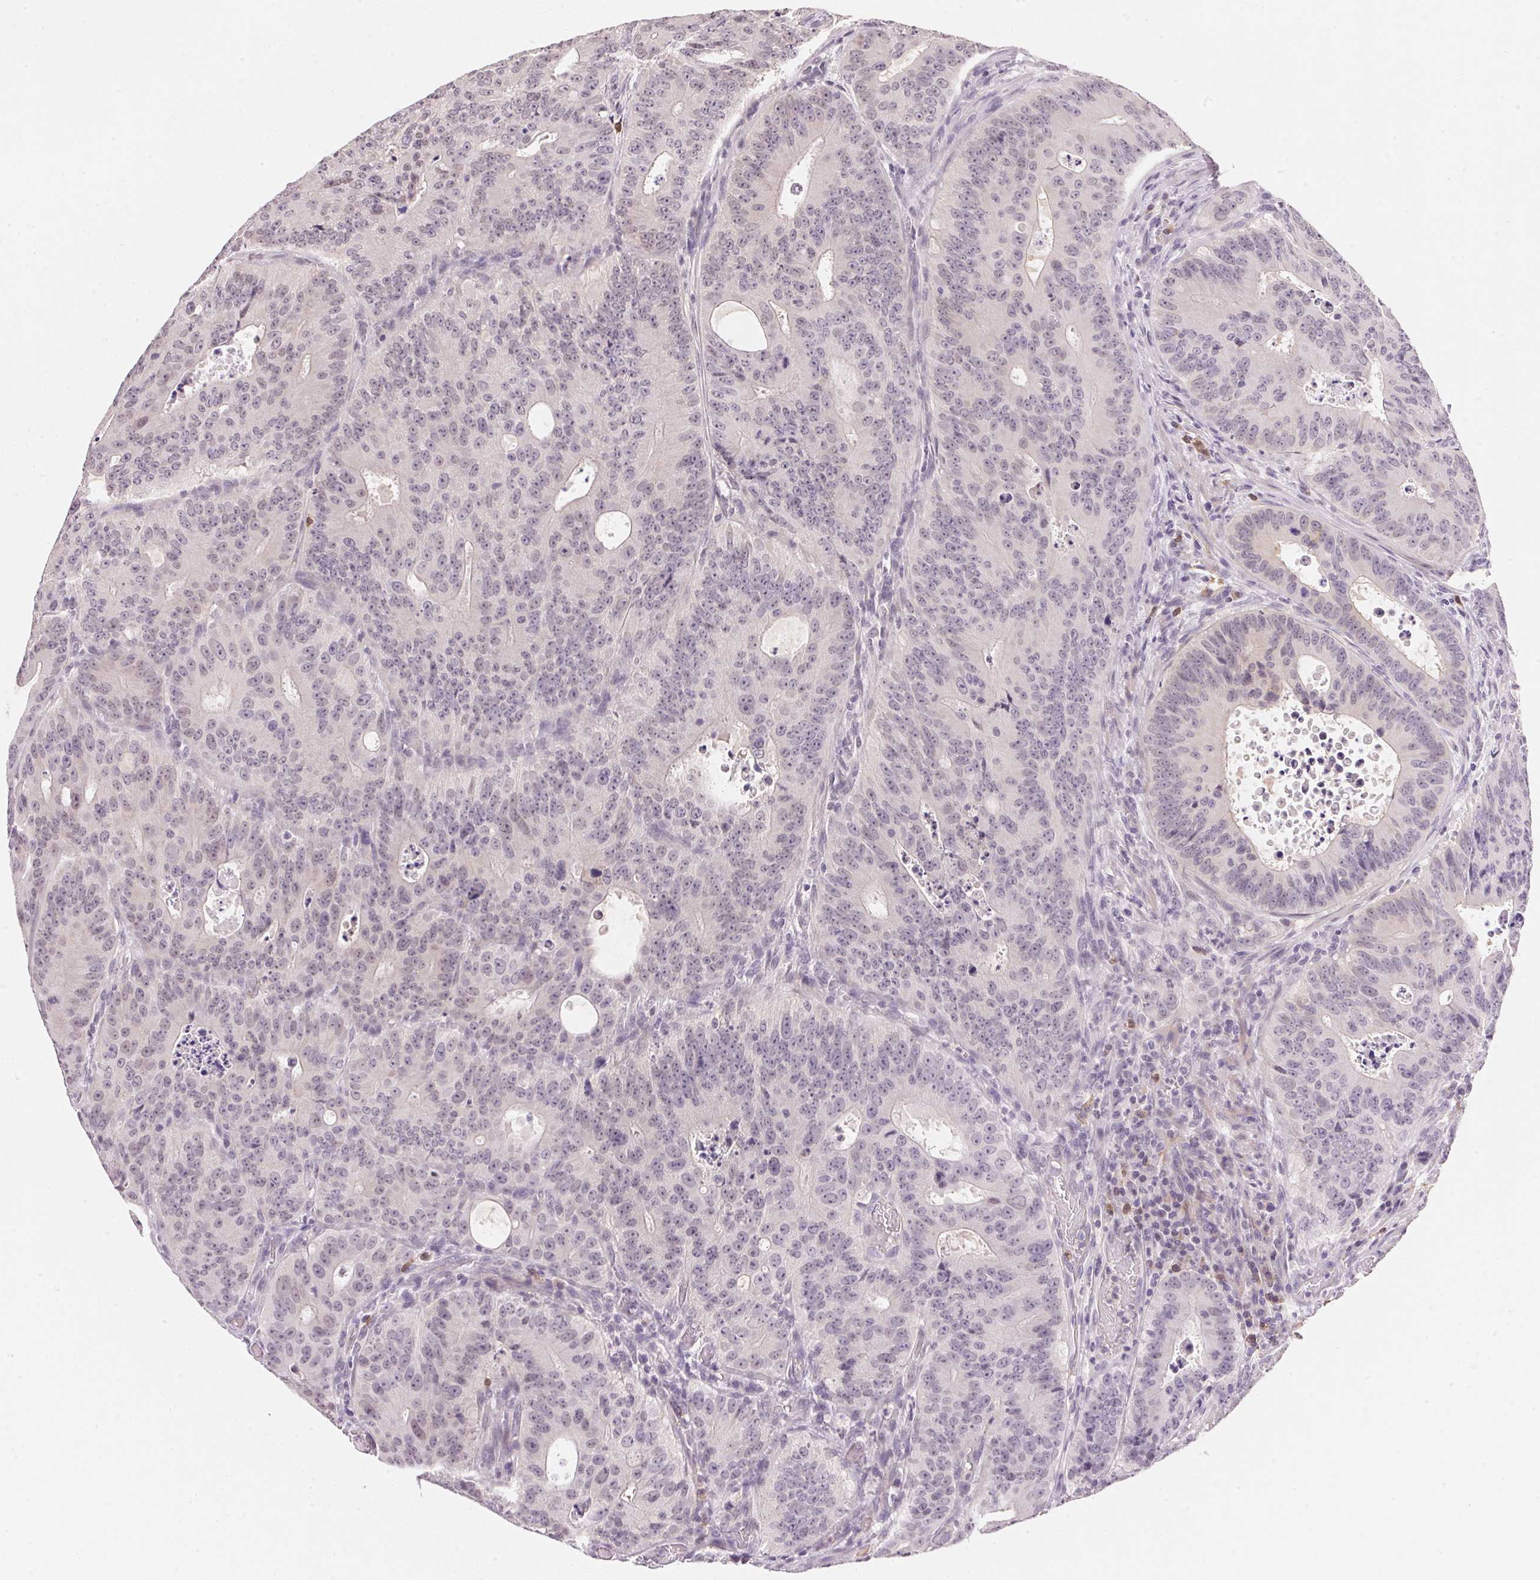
{"staining": {"intensity": "negative", "quantity": "none", "location": "none"}, "tissue": "colorectal cancer", "cell_type": "Tumor cells", "image_type": "cancer", "snomed": [{"axis": "morphology", "description": "Adenocarcinoma, NOS"}, {"axis": "topography", "description": "Colon"}], "caption": "Immunohistochemistry micrograph of adenocarcinoma (colorectal) stained for a protein (brown), which demonstrates no positivity in tumor cells.", "gene": "FNDC4", "patient": {"sex": "male", "age": 62}}